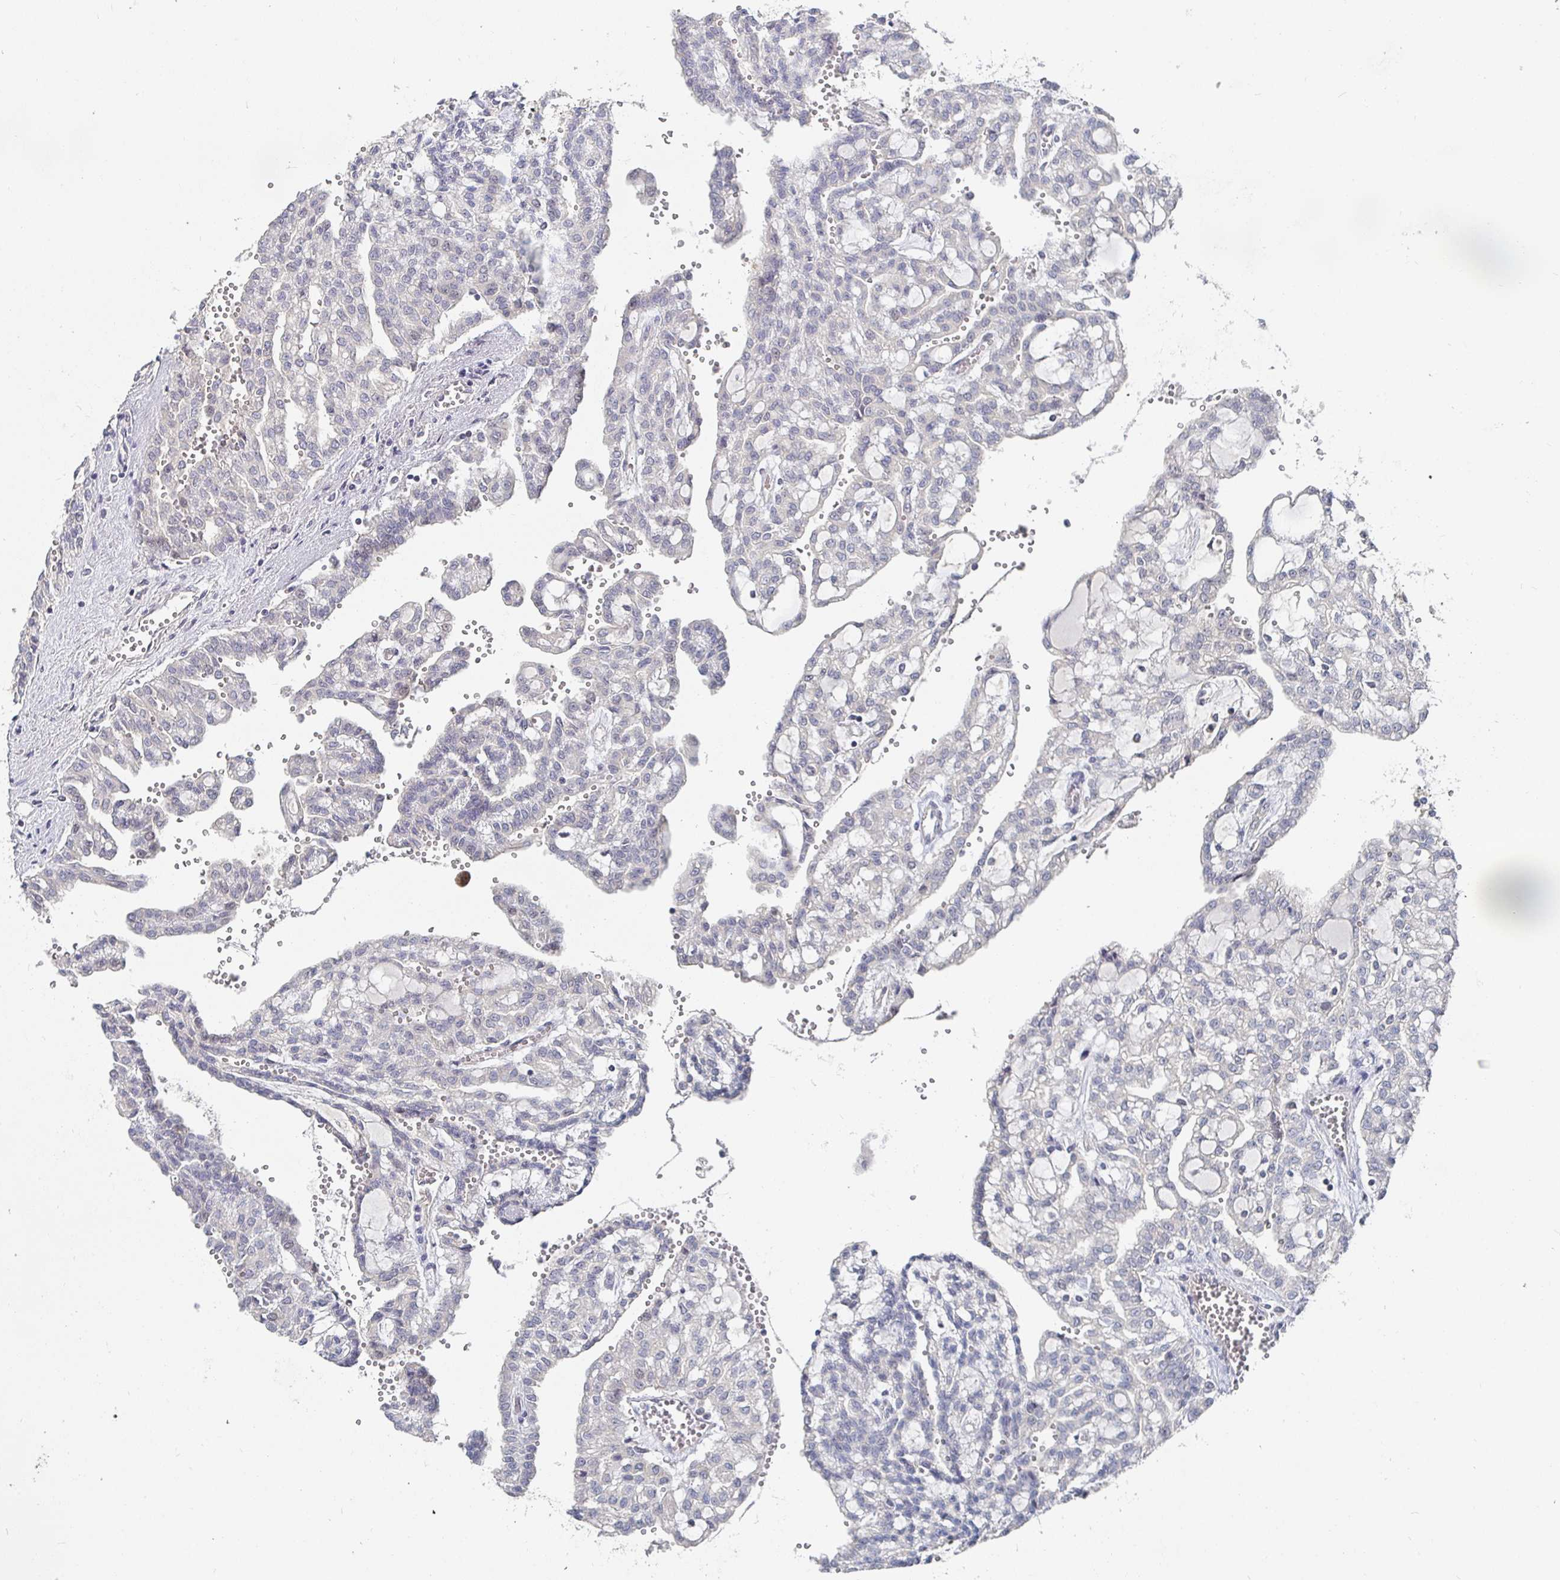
{"staining": {"intensity": "negative", "quantity": "none", "location": "none"}, "tissue": "renal cancer", "cell_type": "Tumor cells", "image_type": "cancer", "snomed": [{"axis": "morphology", "description": "Adenocarcinoma, NOS"}, {"axis": "topography", "description": "Kidney"}], "caption": "IHC histopathology image of neoplastic tissue: human renal adenocarcinoma stained with DAB (3,3'-diaminobenzidine) exhibits no significant protein positivity in tumor cells.", "gene": "MEIS1", "patient": {"sex": "male", "age": 63}}